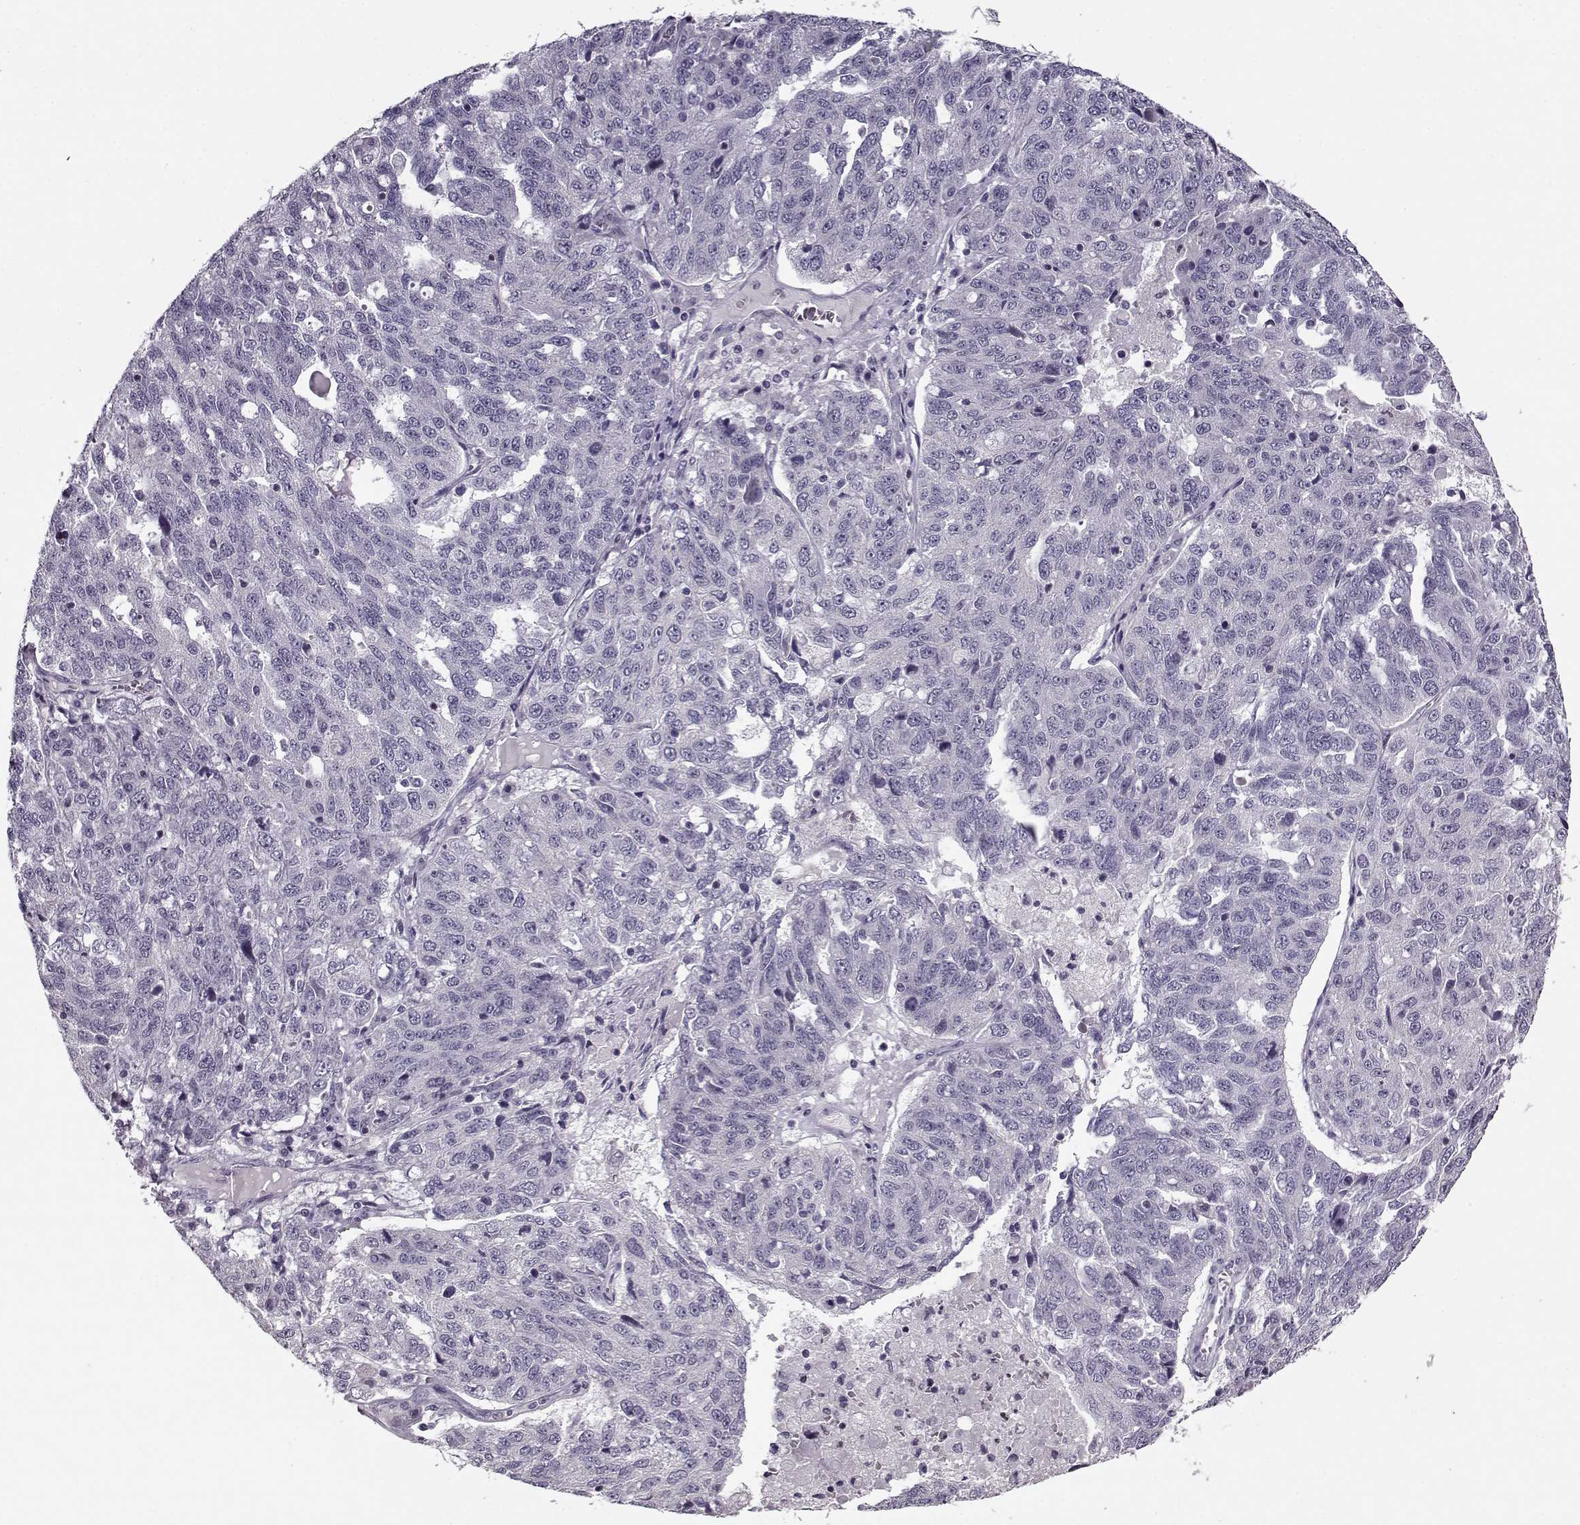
{"staining": {"intensity": "negative", "quantity": "none", "location": "none"}, "tissue": "ovarian cancer", "cell_type": "Tumor cells", "image_type": "cancer", "snomed": [{"axis": "morphology", "description": "Cystadenocarcinoma, serous, NOS"}, {"axis": "topography", "description": "Ovary"}], "caption": "This is an IHC image of ovarian serous cystadenocarcinoma. There is no expression in tumor cells.", "gene": "RP1L1", "patient": {"sex": "female", "age": 71}}